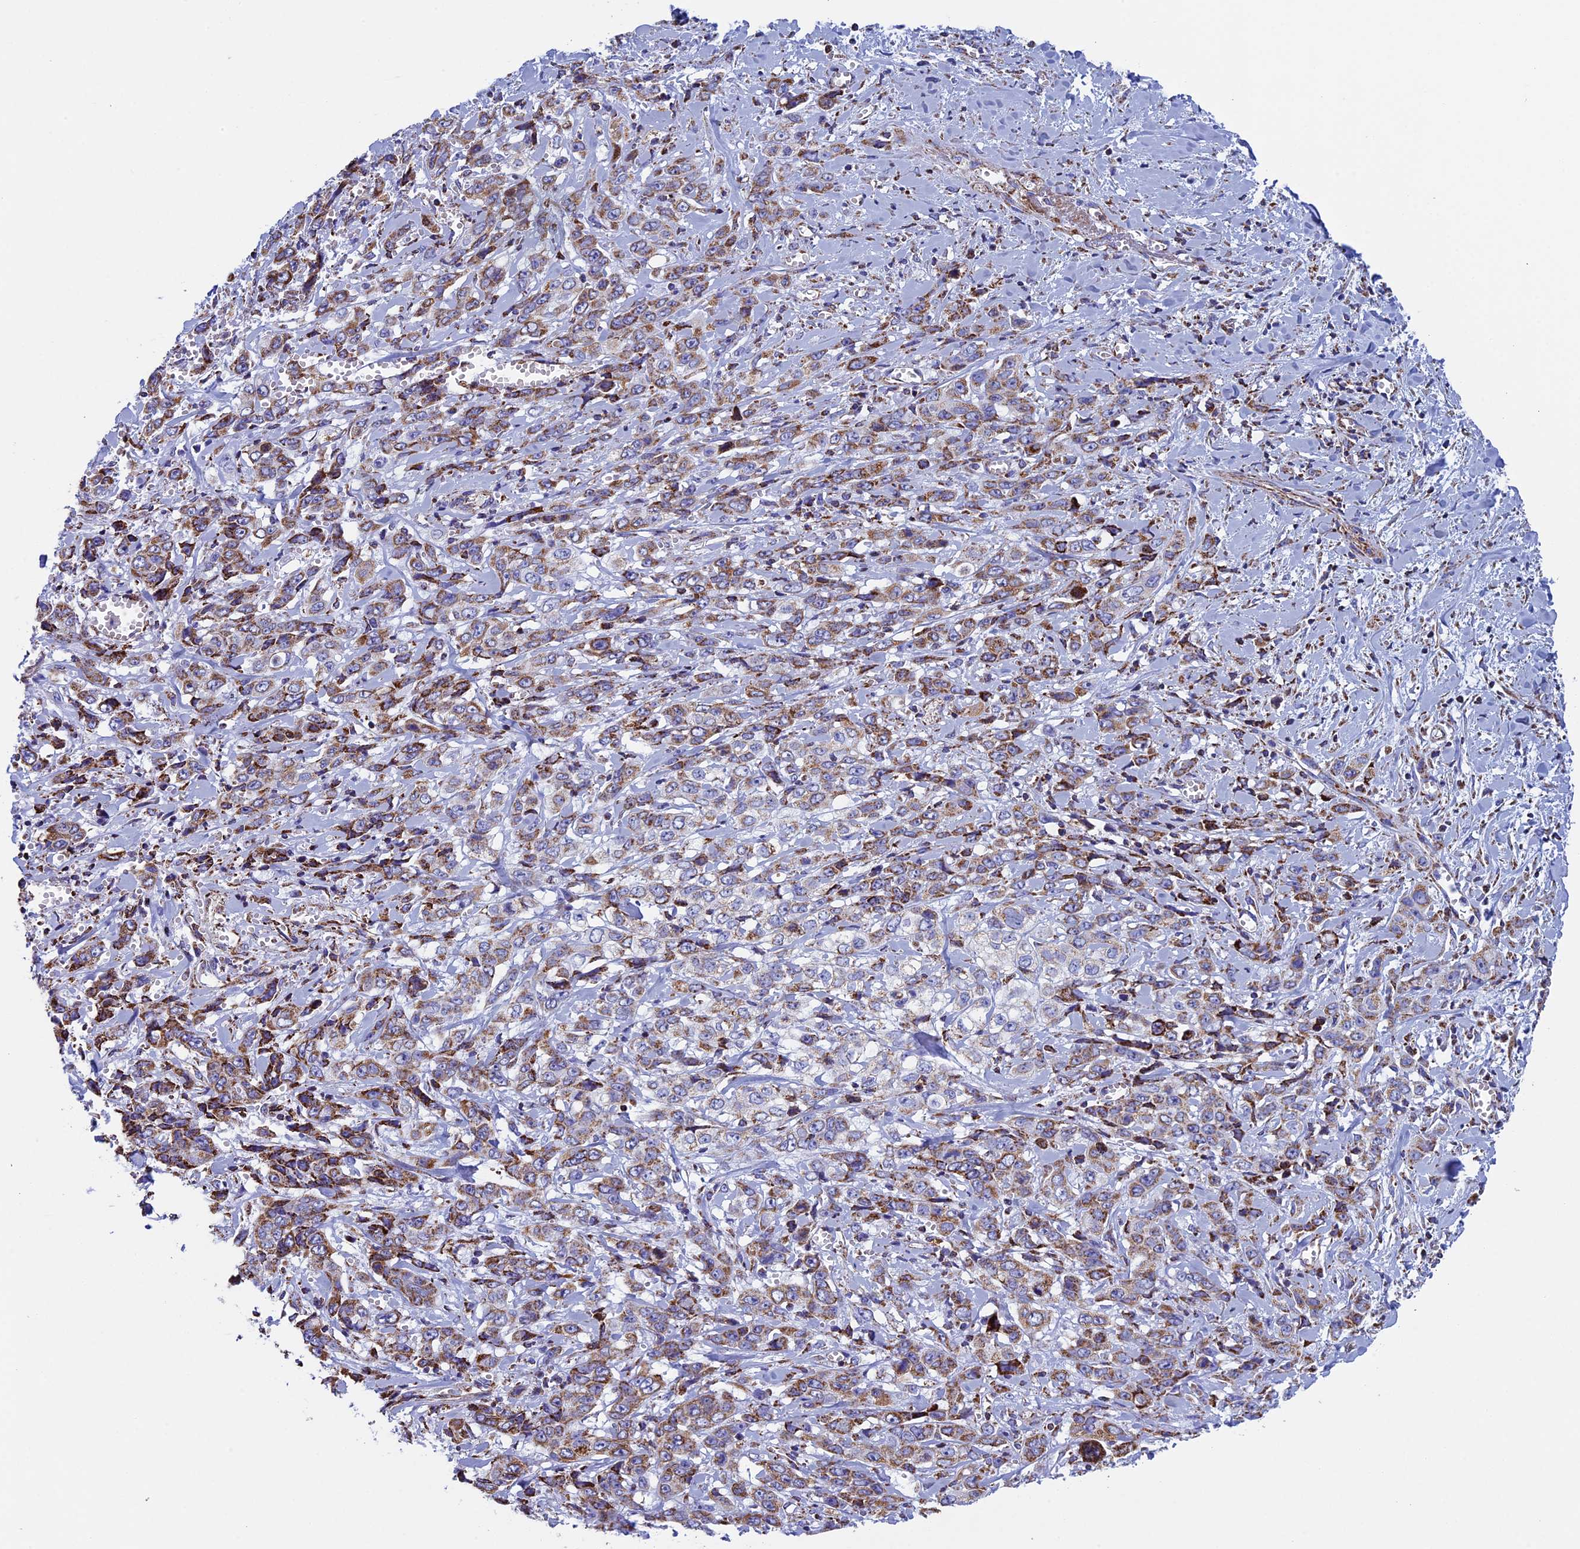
{"staining": {"intensity": "moderate", "quantity": ">75%", "location": "cytoplasmic/membranous"}, "tissue": "stomach cancer", "cell_type": "Tumor cells", "image_type": "cancer", "snomed": [{"axis": "morphology", "description": "Adenocarcinoma, NOS"}, {"axis": "topography", "description": "Stomach, upper"}], "caption": "This histopathology image demonstrates adenocarcinoma (stomach) stained with immunohistochemistry to label a protein in brown. The cytoplasmic/membranous of tumor cells show moderate positivity for the protein. Nuclei are counter-stained blue.", "gene": "UQCRFS1", "patient": {"sex": "male", "age": 62}}